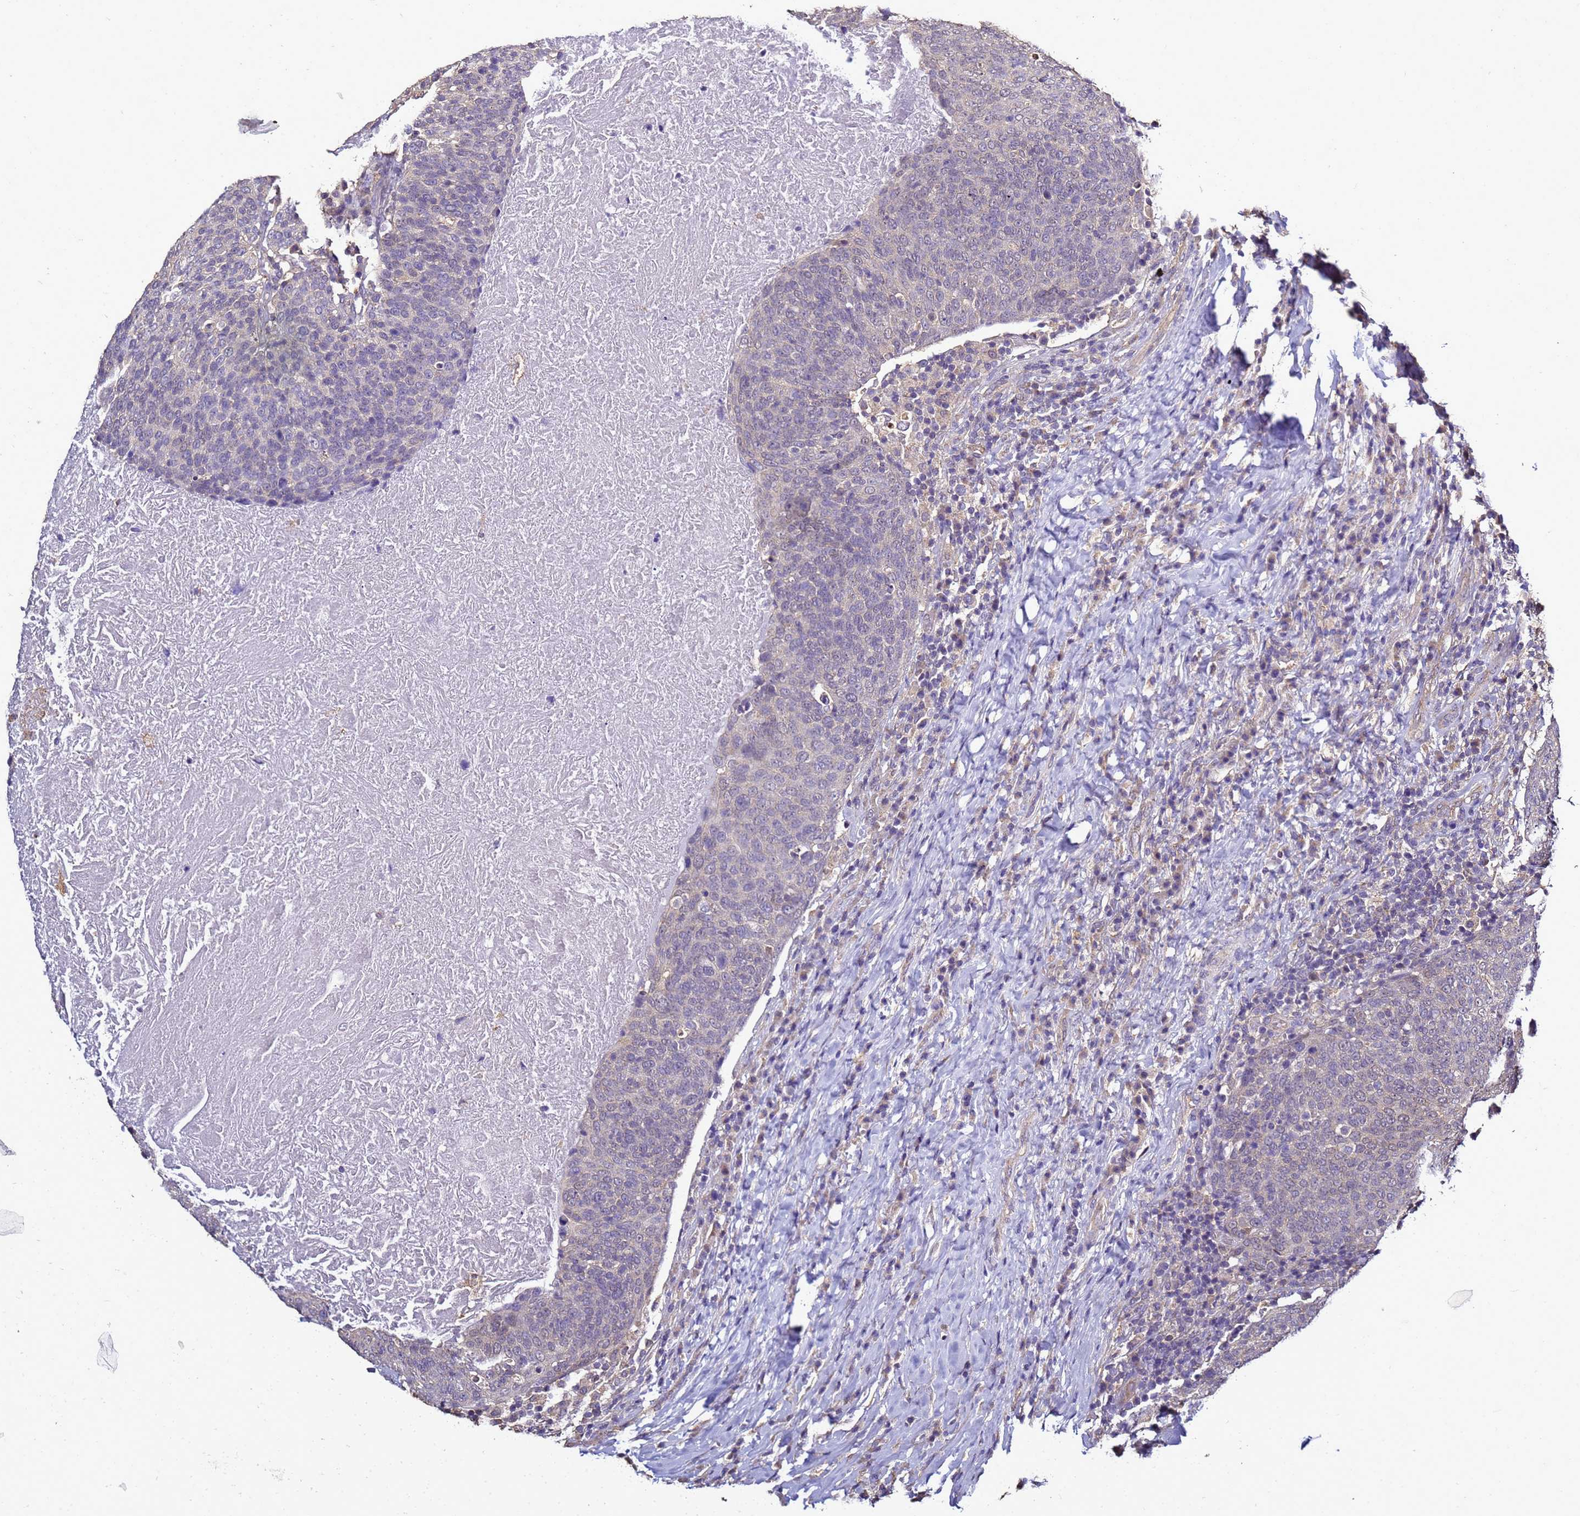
{"staining": {"intensity": "negative", "quantity": "none", "location": "none"}, "tissue": "head and neck cancer", "cell_type": "Tumor cells", "image_type": "cancer", "snomed": [{"axis": "morphology", "description": "Squamous cell carcinoma, NOS"}, {"axis": "morphology", "description": "Squamous cell carcinoma, metastatic, NOS"}, {"axis": "topography", "description": "Lymph node"}, {"axis": "topography", "description": "Head-Neck"}], "caption": "Protein analysis of head and neck cancer displays no significant expression in tumor cells.", "gene": "ENOPH1", "patient": {"sex": "male", "age": 62}}